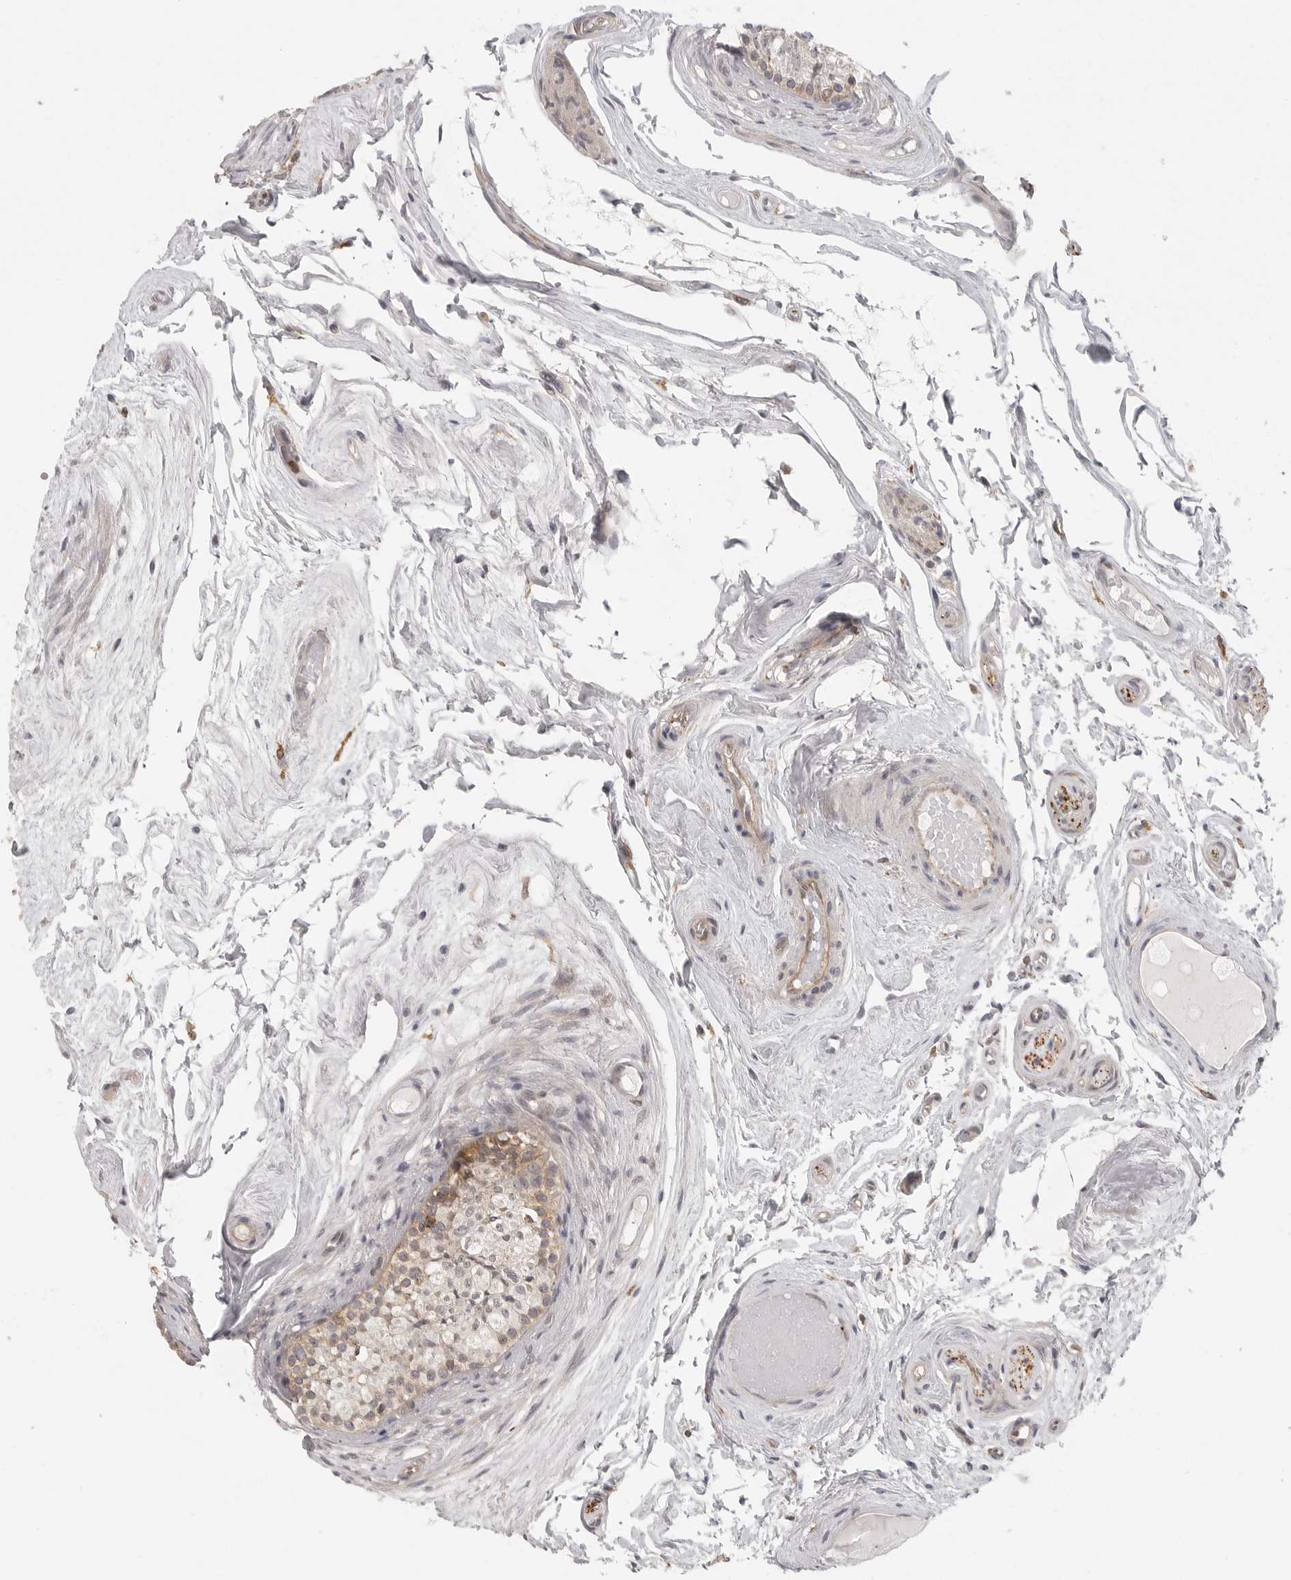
{"staining": {"intensity": "moderate", "quantity": ">75%", "location": "cytoplasmic/membranous"}, "tissue": "epididymis", "cell_type": "Glandular cells", "image_type": "normal", "snomed": [{"axis": "morphology", "description": "Normal tissue, NOS"}, {"axis": "topography", "description": "Epididymis"}], "caption": "Moderate cytoplasmic/membranous expression for a protein is seen in approximately >75% of glandular cells of normal epididymis using immunohistochemistry.", "gene": "DBNL", "patient": {"sex": "male", "age": 79}}